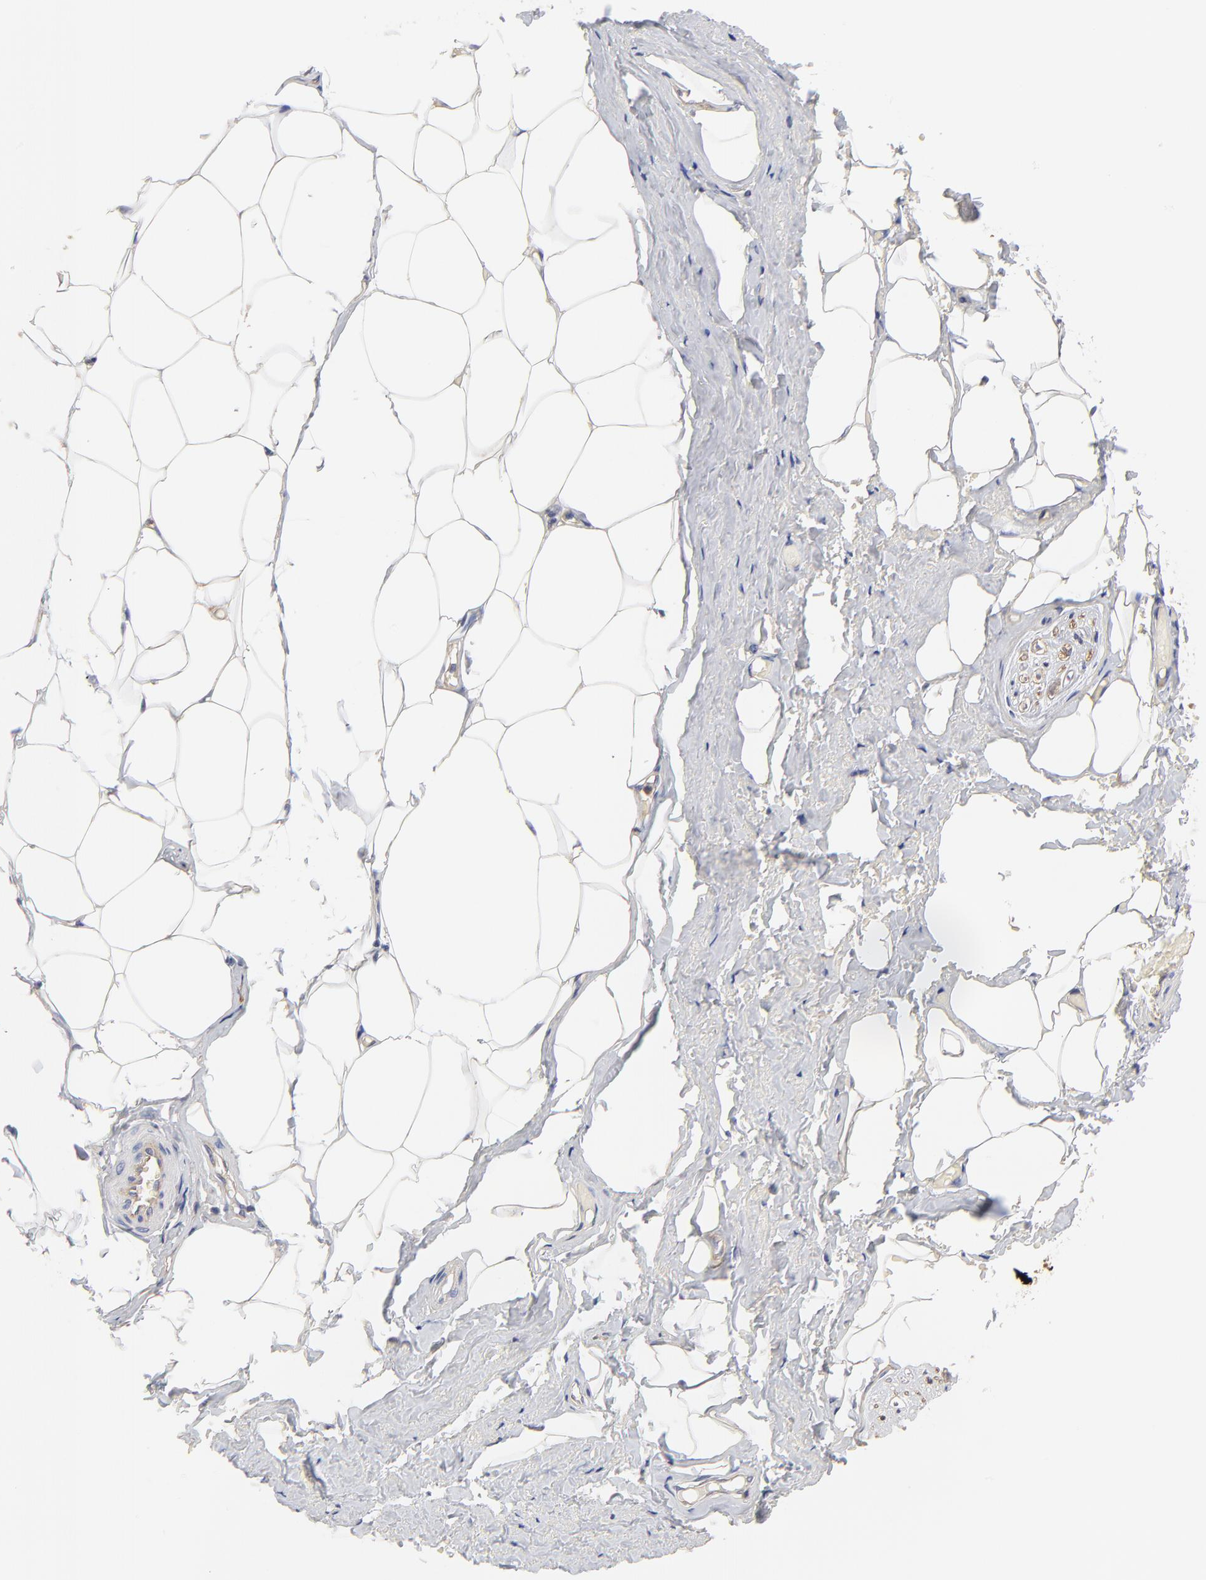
{"staining": {"intensity": "negative", "quantity": "none", "location": "none"}, "tissue": "adipose tissue", "cell_type": "Adipocytes", "image_type": "normal", "snomed": [{"axis": "morphology", "description": "Normal tissue, NOS"}, {"axis": "topography", "description": "Soft tissue"}, {"axis": "topography", "description": "Peripheral nerve tissue"}], "caption": "A high-resolution image shows immunohistochemistry staining of normal adipose tissue, which demonstrates no significant positivity in adipocytes. Nuclei are stained in blue.", "gene": "FBXL2", "patient": {"sex": "female", "age": 68}}